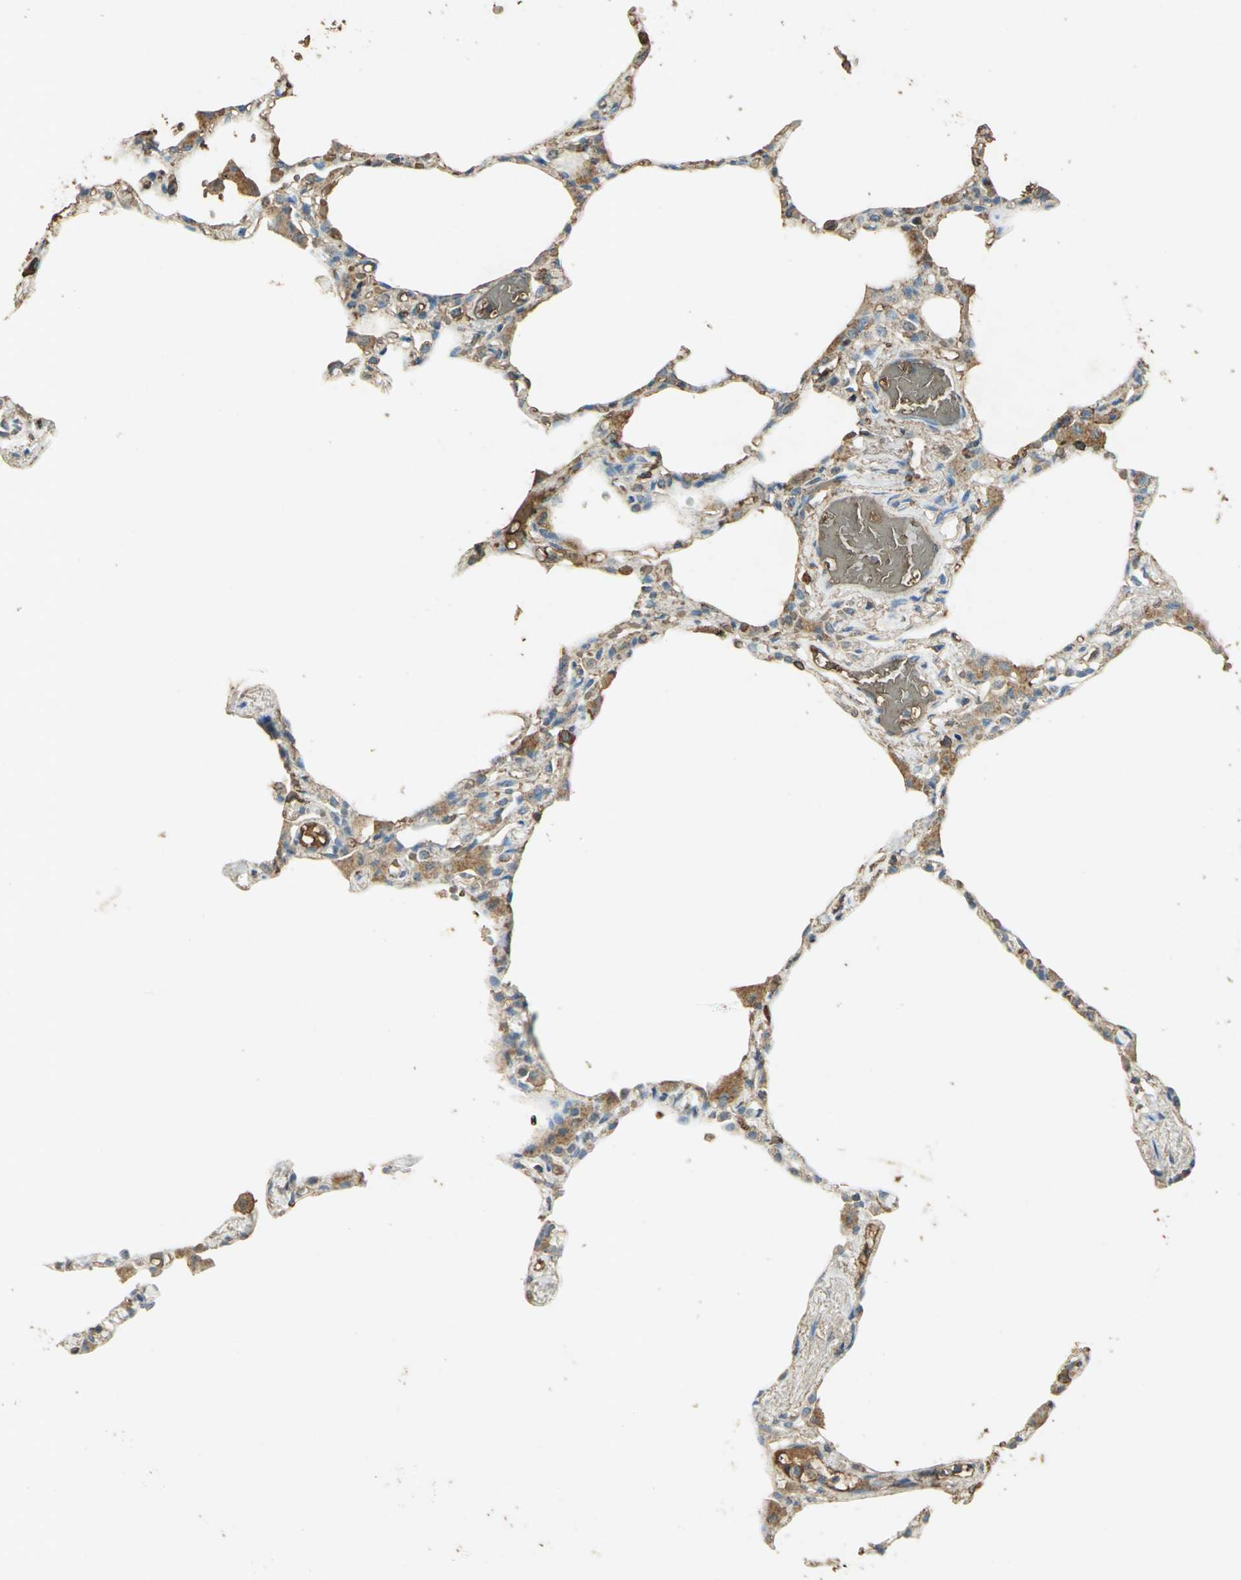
{"staining": {"intensity": "moderate", "quantity": "25%-75%", "location": "cytoplasmic/membranous"}, "tissue": "lung", "cell_type": "Alveolar cells", "image_type": "normal", "snomed": [{"axis": "morphology", "description": "Normal tissue, NOS"}, {"axis": "topography", "description": "Lung"}], "caption": "A micrograph of human lung stained for a protein reveals moderate cytoplasmic/membranous brown staining in alveolar cells. Nuclei are stained in blue.", "gene": "TRAPPC2", "patient": {"sex": "female", "age": 49}}